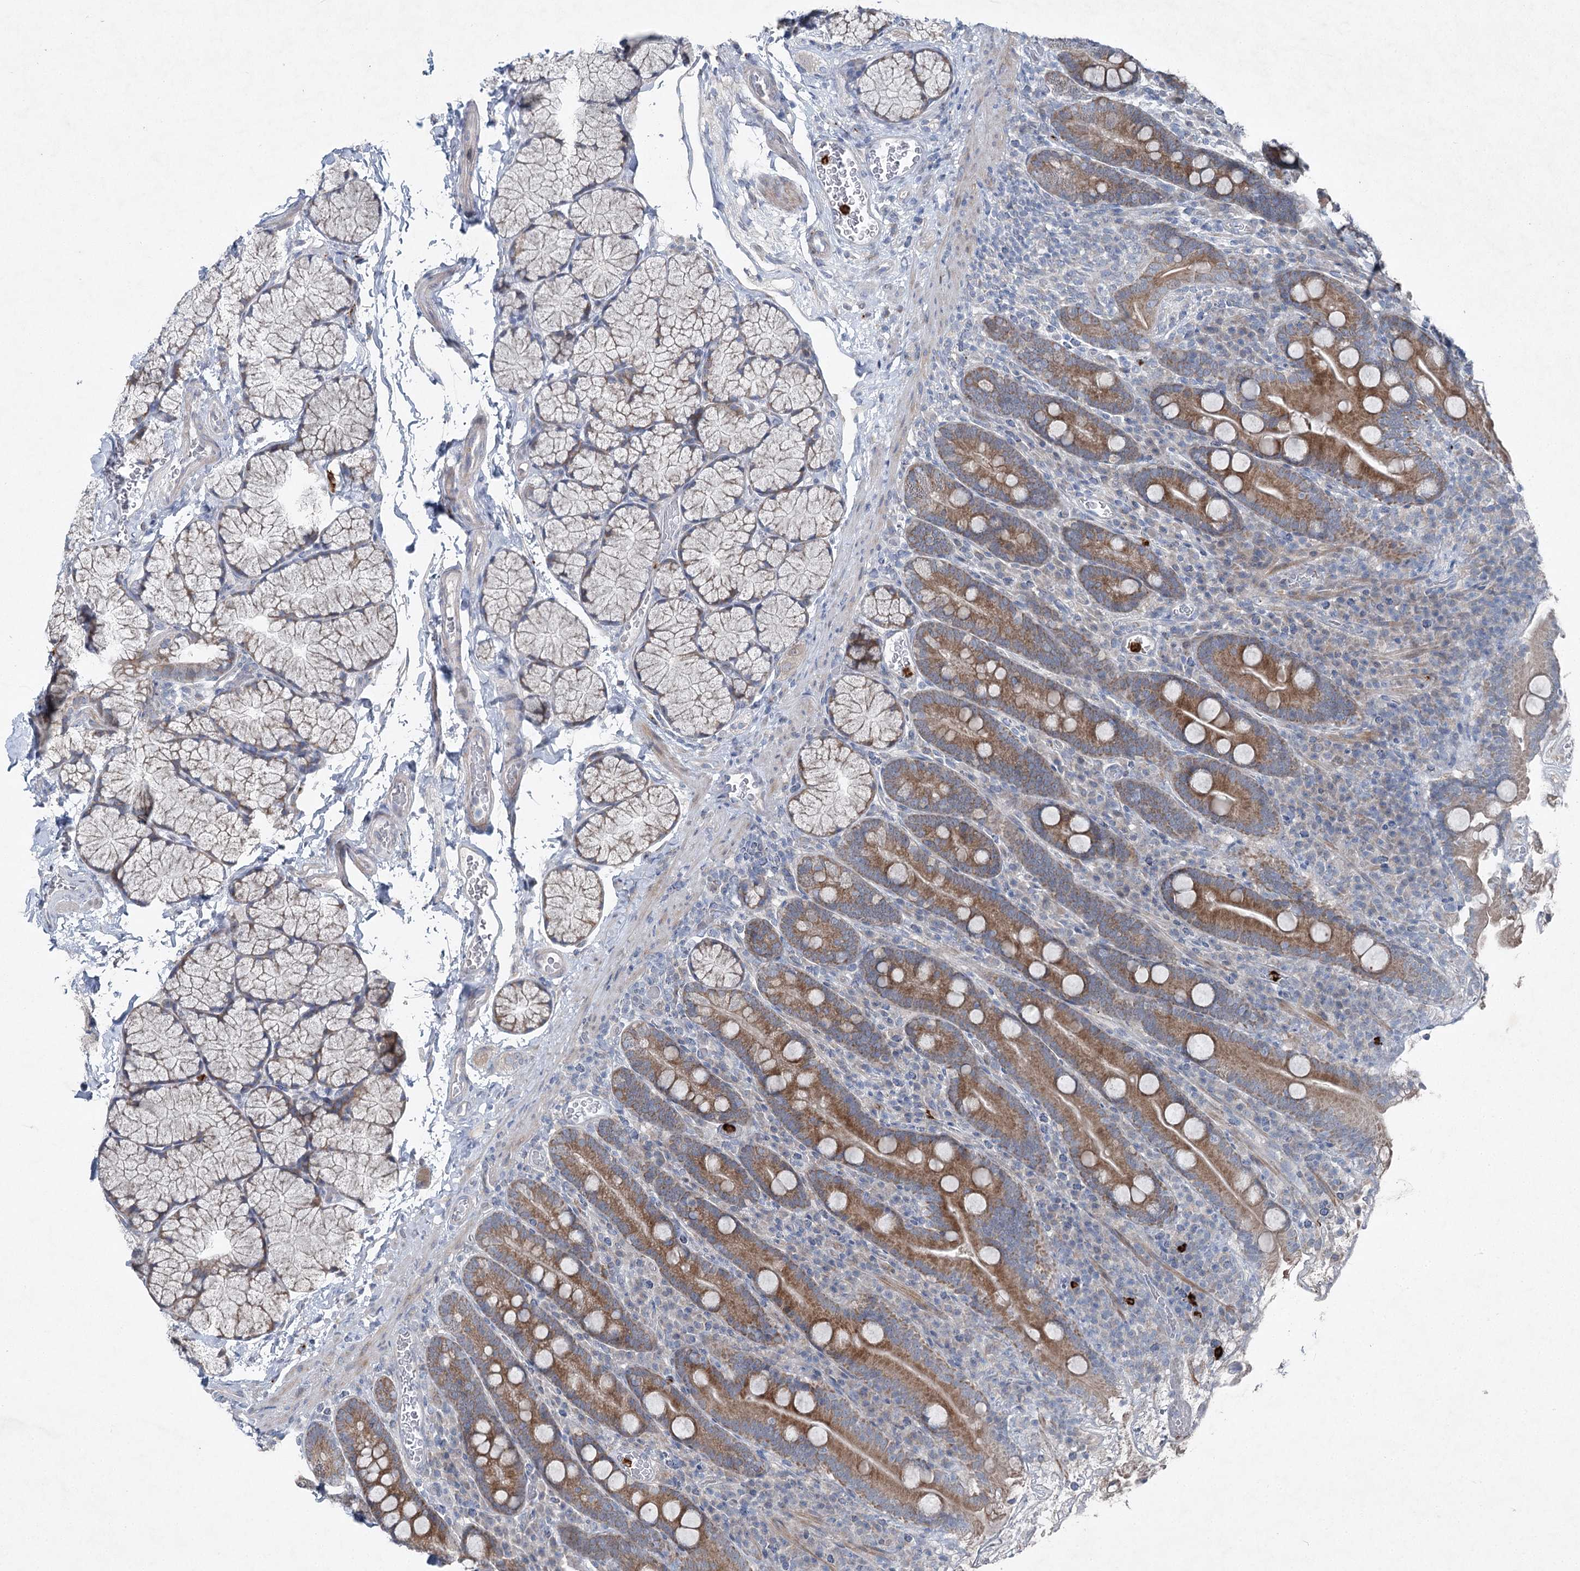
{"staining": {"intensity": "moderate", "quantity": ">75%", "location": "cytoplasmic/membranous"}, "tissue": "duodenum", "cell_type": "Glandular cells", "image_type": "normal", "snomed": [{"axis": "morphology", "description": "Normal tissue, NOS"}, {"axis": "topography", "description": "Duodenum"}], "caption": "Immunohistochemistry (IHC) of benign duodenum reveals medium levels of moderate cytoplasmic/membranous expression in about >75% of glandular cells. The staining is performed using DAB (3,3'-diaminobenzidine) brown chromogen to label protein expression. The nuclei are counter-stained blue using hematoxylin.", "gene": "ENSG00000285330", "patient": {"sex": "male", "age": 35}}